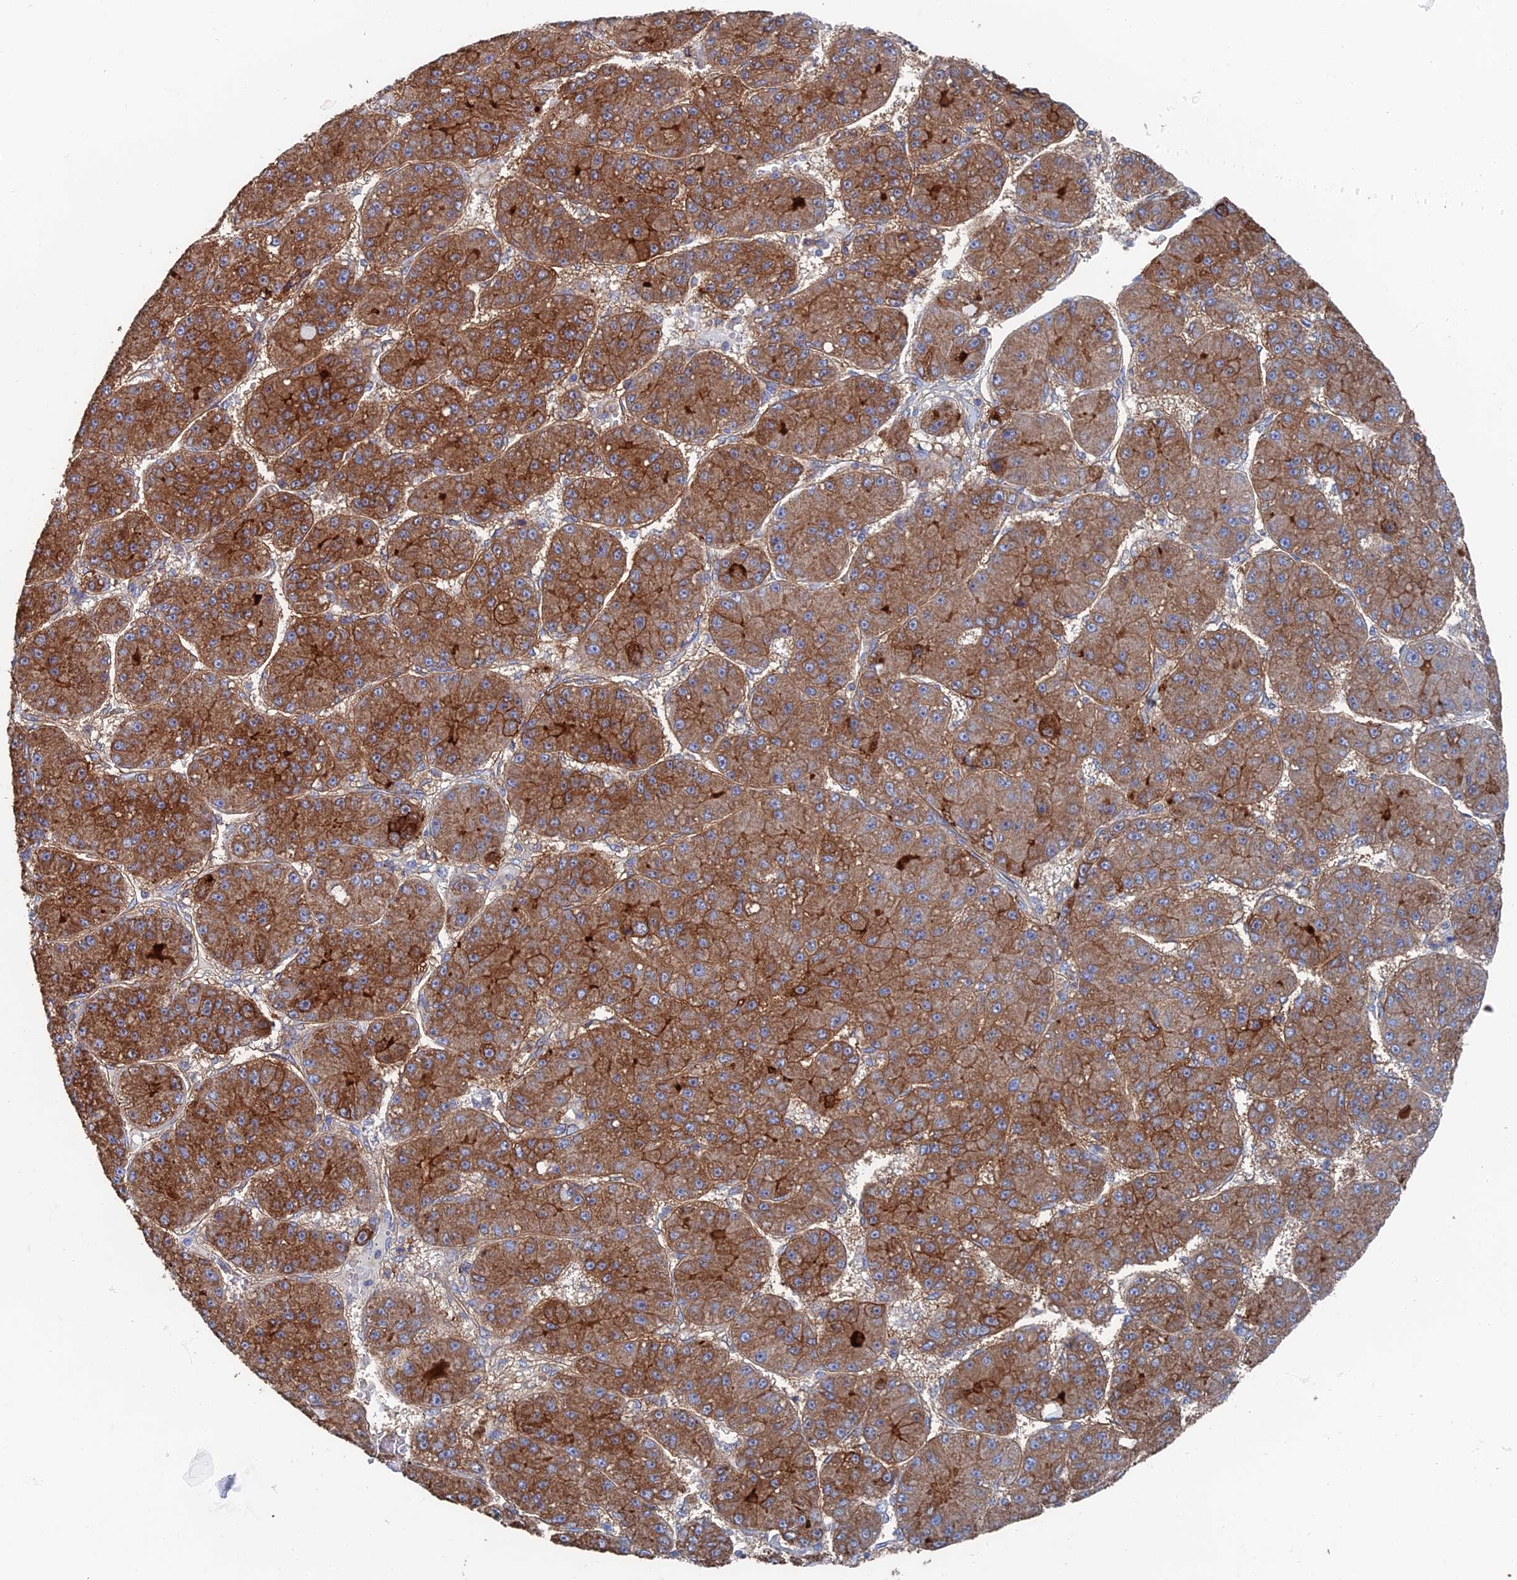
{"staining": {"intensity": "moderate", "quantity": ">75%", "location": "cytoplasmic/membranous"}, "tissue": "liver cancer", "cell_type": "Tumor cells", "image_type": "cancer", "snomed": [{"axis": "morphology", "description": "Carcinoma, Hepatocellular, NOS"}, {"axis": "topography", "description": "Liver"}], "caption": "A medium amount of moderate cytoplasmic/membranous staining is identified in approximately >75% of tumor cells in liver hepatocellular carcinoma tissue.", "gene": "SNX11", "patient": {"sex": "male", "age": 67}}